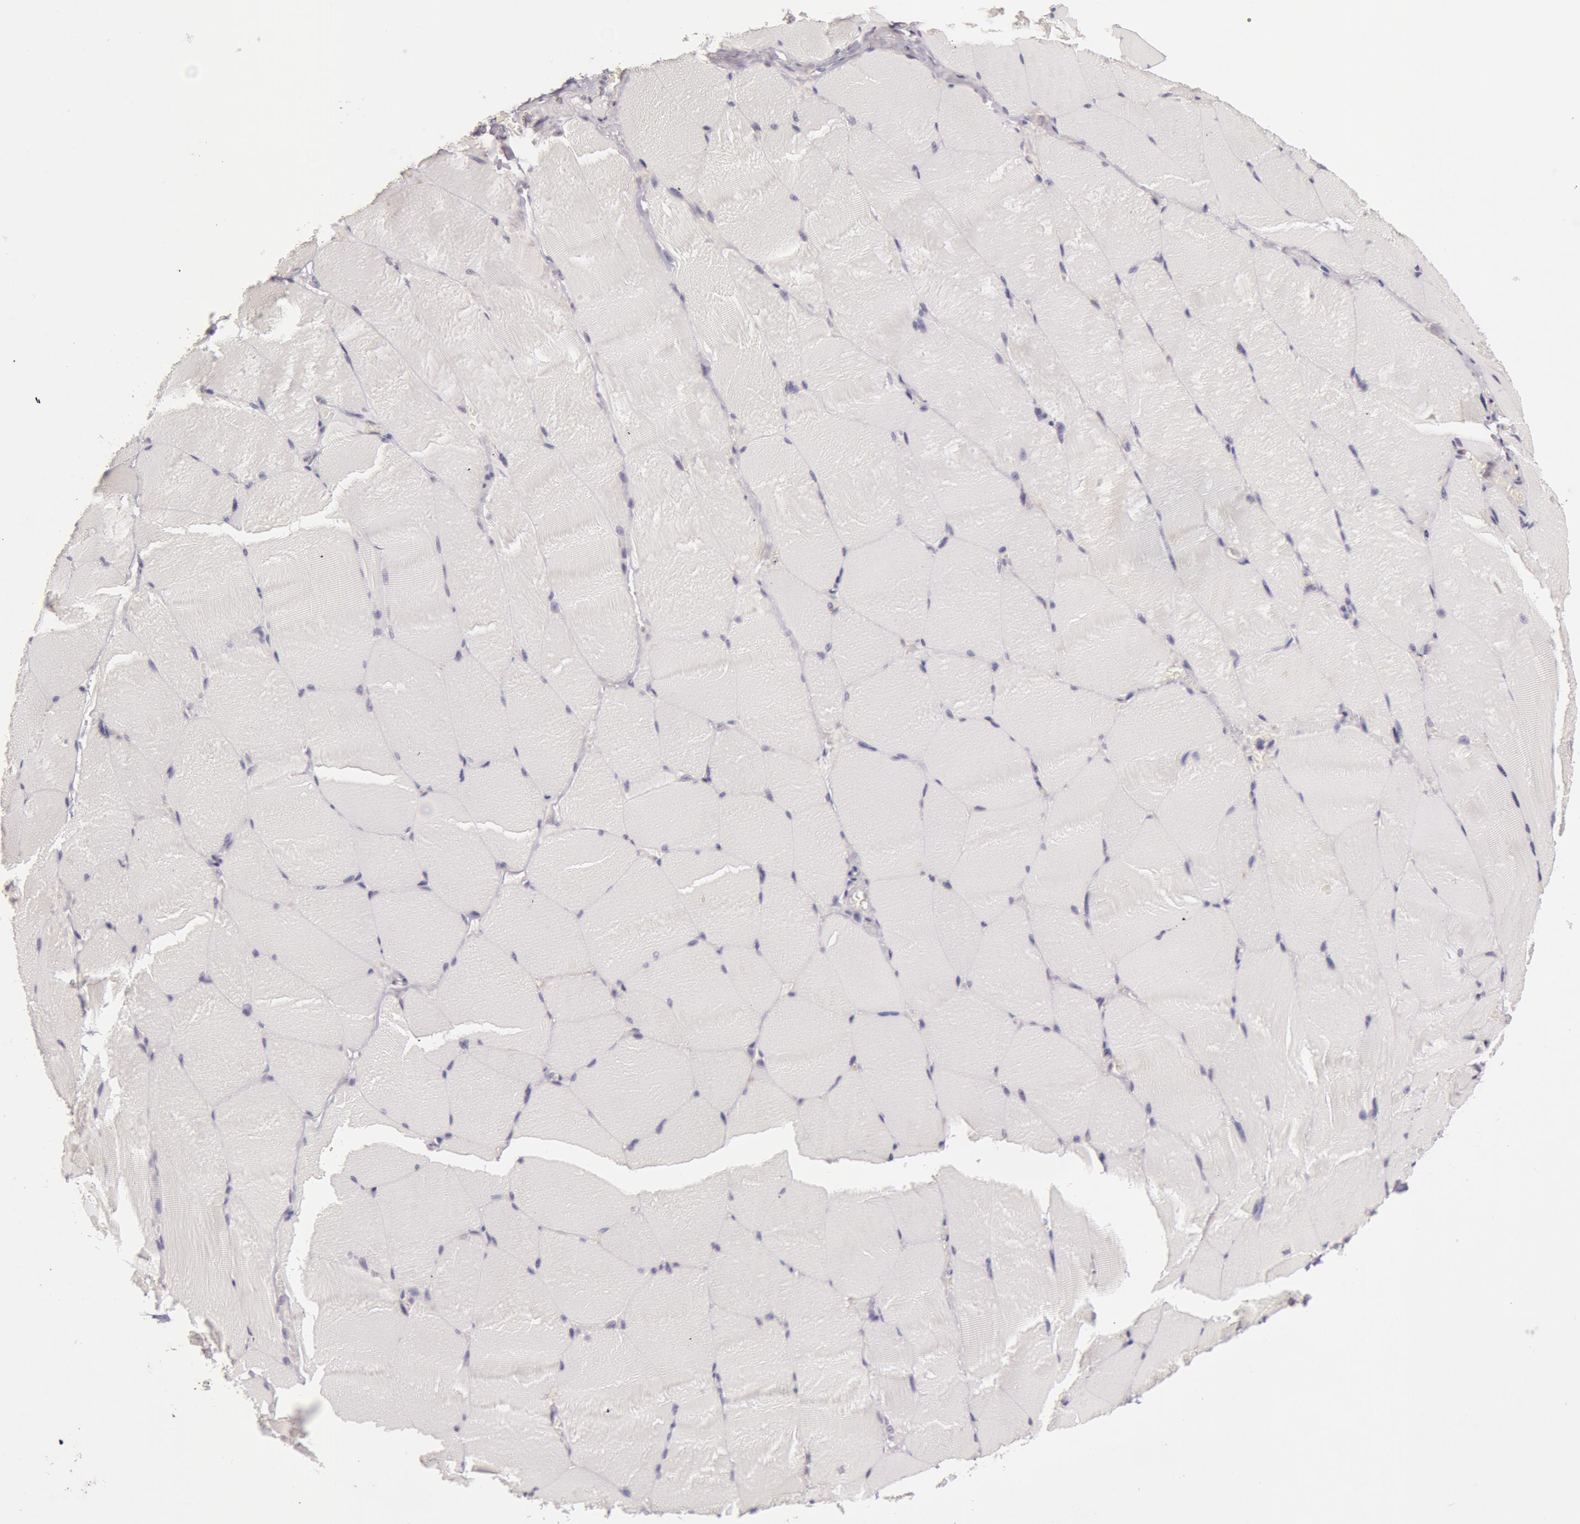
{"staining": {"intensity": "negative", "quantity": "none", "location": "none"}, "tissue": "skeletal muscle", "cell_type": "Myocytes", "image_type": "normal", "snomed": [{"axis": "morphology", "description": "Normal tissue, NOS"}, {"axis": "topography", "description": "Skeletal muscle"}], "caption": "The photomicrograph exhibits no significant expression in myocytes of skeletal muscle.", "gene": "KRT18", "patient": {"sex": "male", "age": 71}}